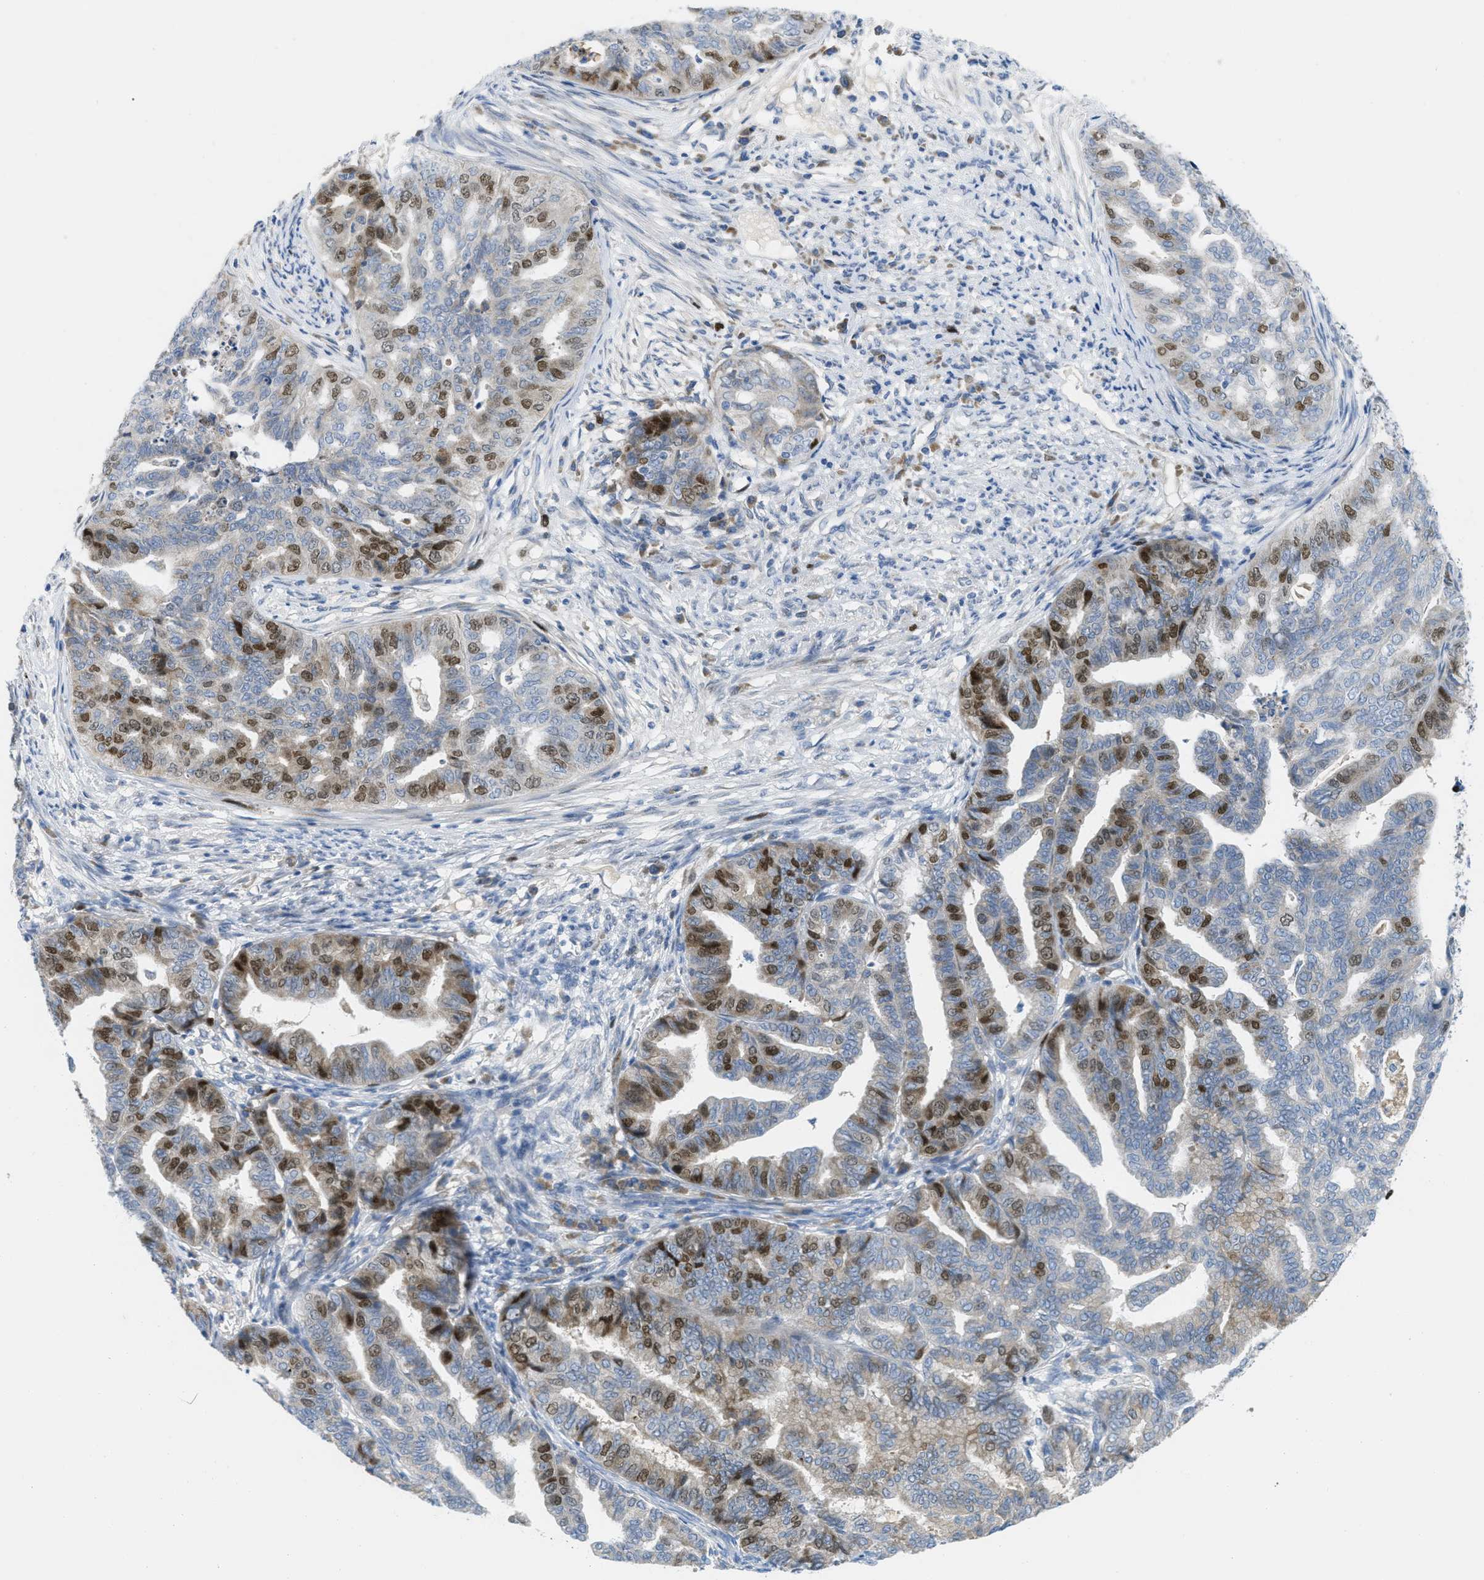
{"staining": {"intensity": "moderate", "quantity": "25%-75%", "location": "cytoplasmic/membranous,nuclear"}, "tissue": "endometrial cancer", "cell_type": "Tumor cells", "image_type": "cancer", "snomed": [{"axis": "morphology", "description": "Adenocarcinoma, NOS"}, {"axis": "topography", "description": "Endometrium"}], "caption": "Immunohistochemical staining of endometrial cancer displays moderate cytoplasmic/membranous and nuclear protein expression in about 25%-75% of tumor cells.", "gene": "ORC6", "patient": {"sex": "female", "age": 79}}